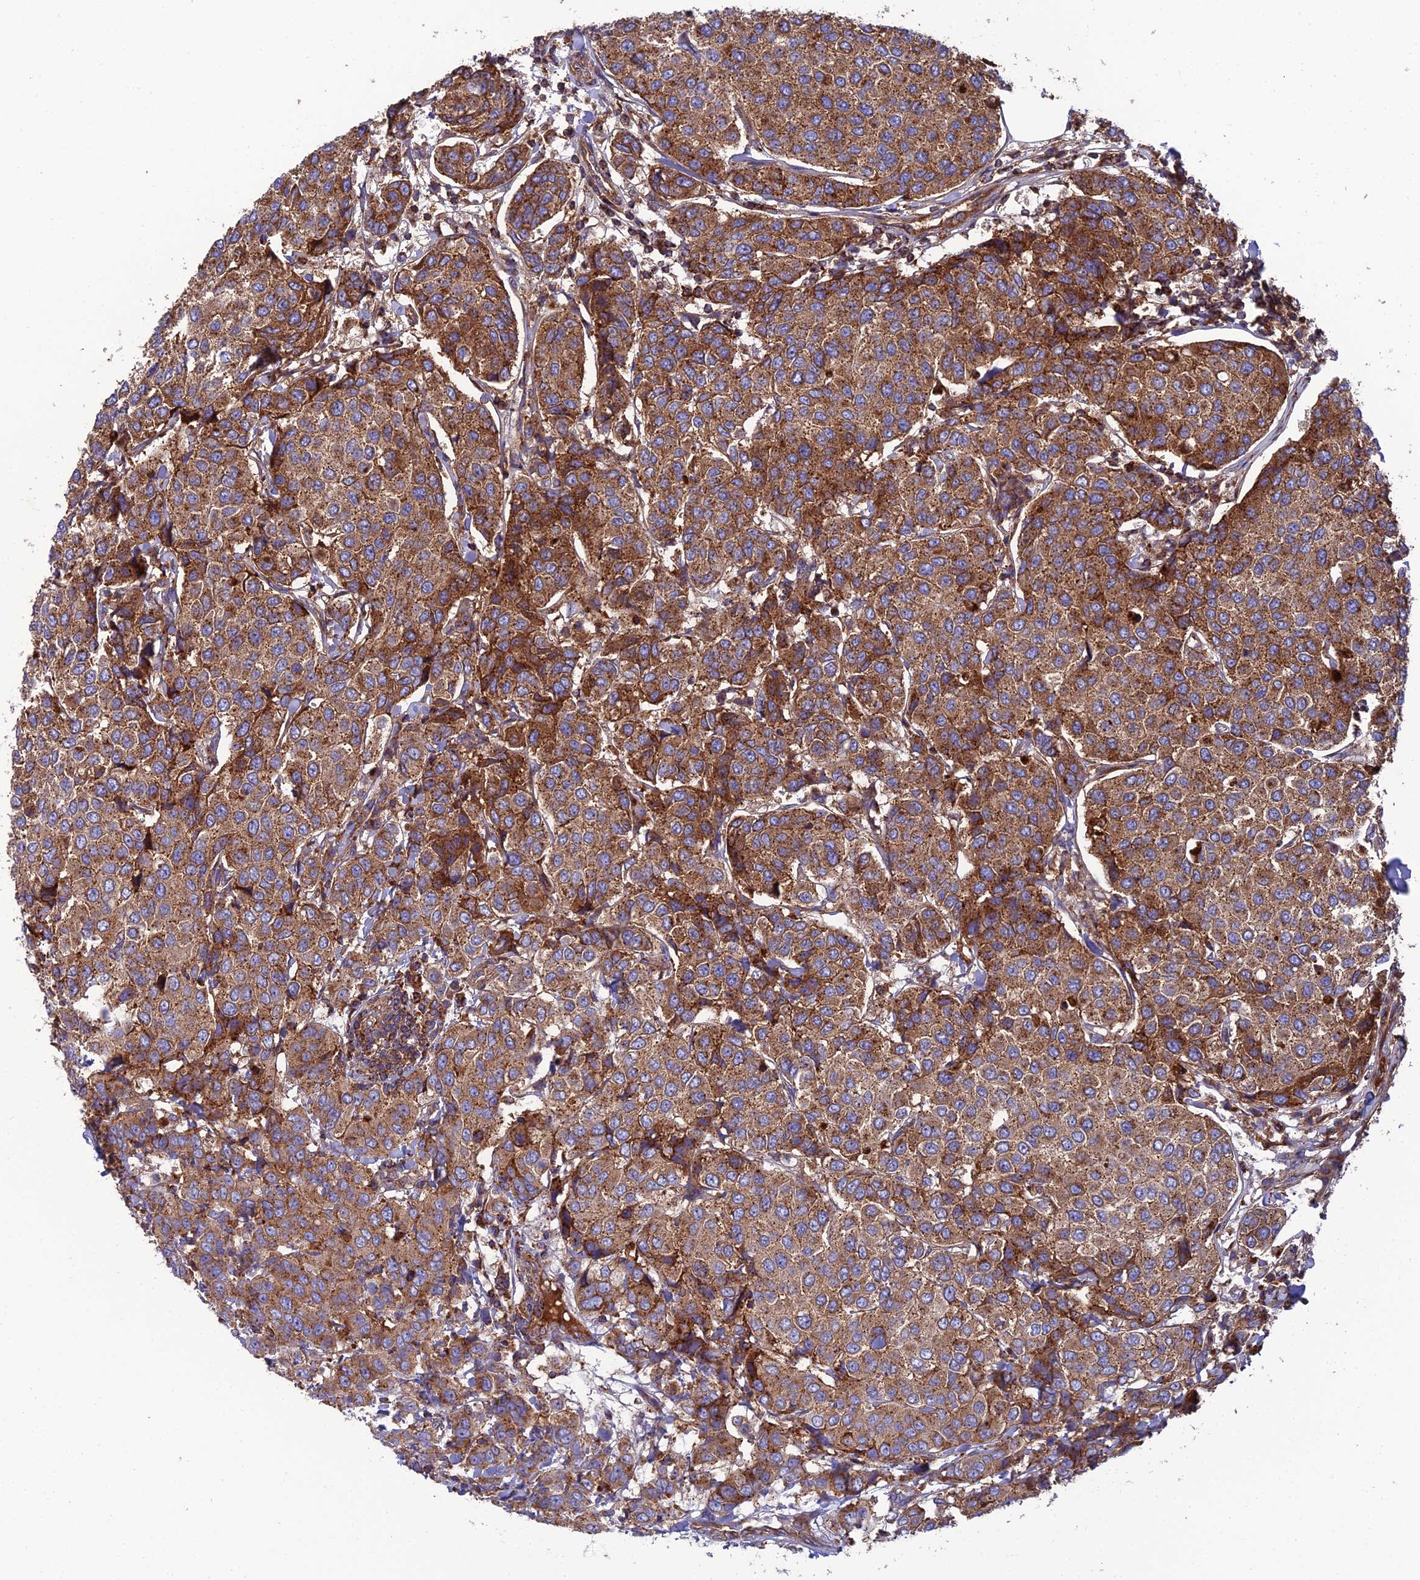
{"staining": {"intensity": "moderate", "quantity": ">75%", "location": "cytoplasmic/membranous"}, "tissue": "breast cancer", "cell_type": "Tumor cells", "image_type": "cancer", "snomed": [{"axis": "morphology", "description": "Duct carcinoma"}, {"axis": "topography", "description": "Breast"}], "caption": "This is a photomicrograph of immunohistochemistry (IHC) staining of breast intraductal carcinoma, which shows moderate expression in the cytoplasmic/membranous of tumor cells.", "gene": "LNPEP", "patient": {"sex": "female", "age": 55}}